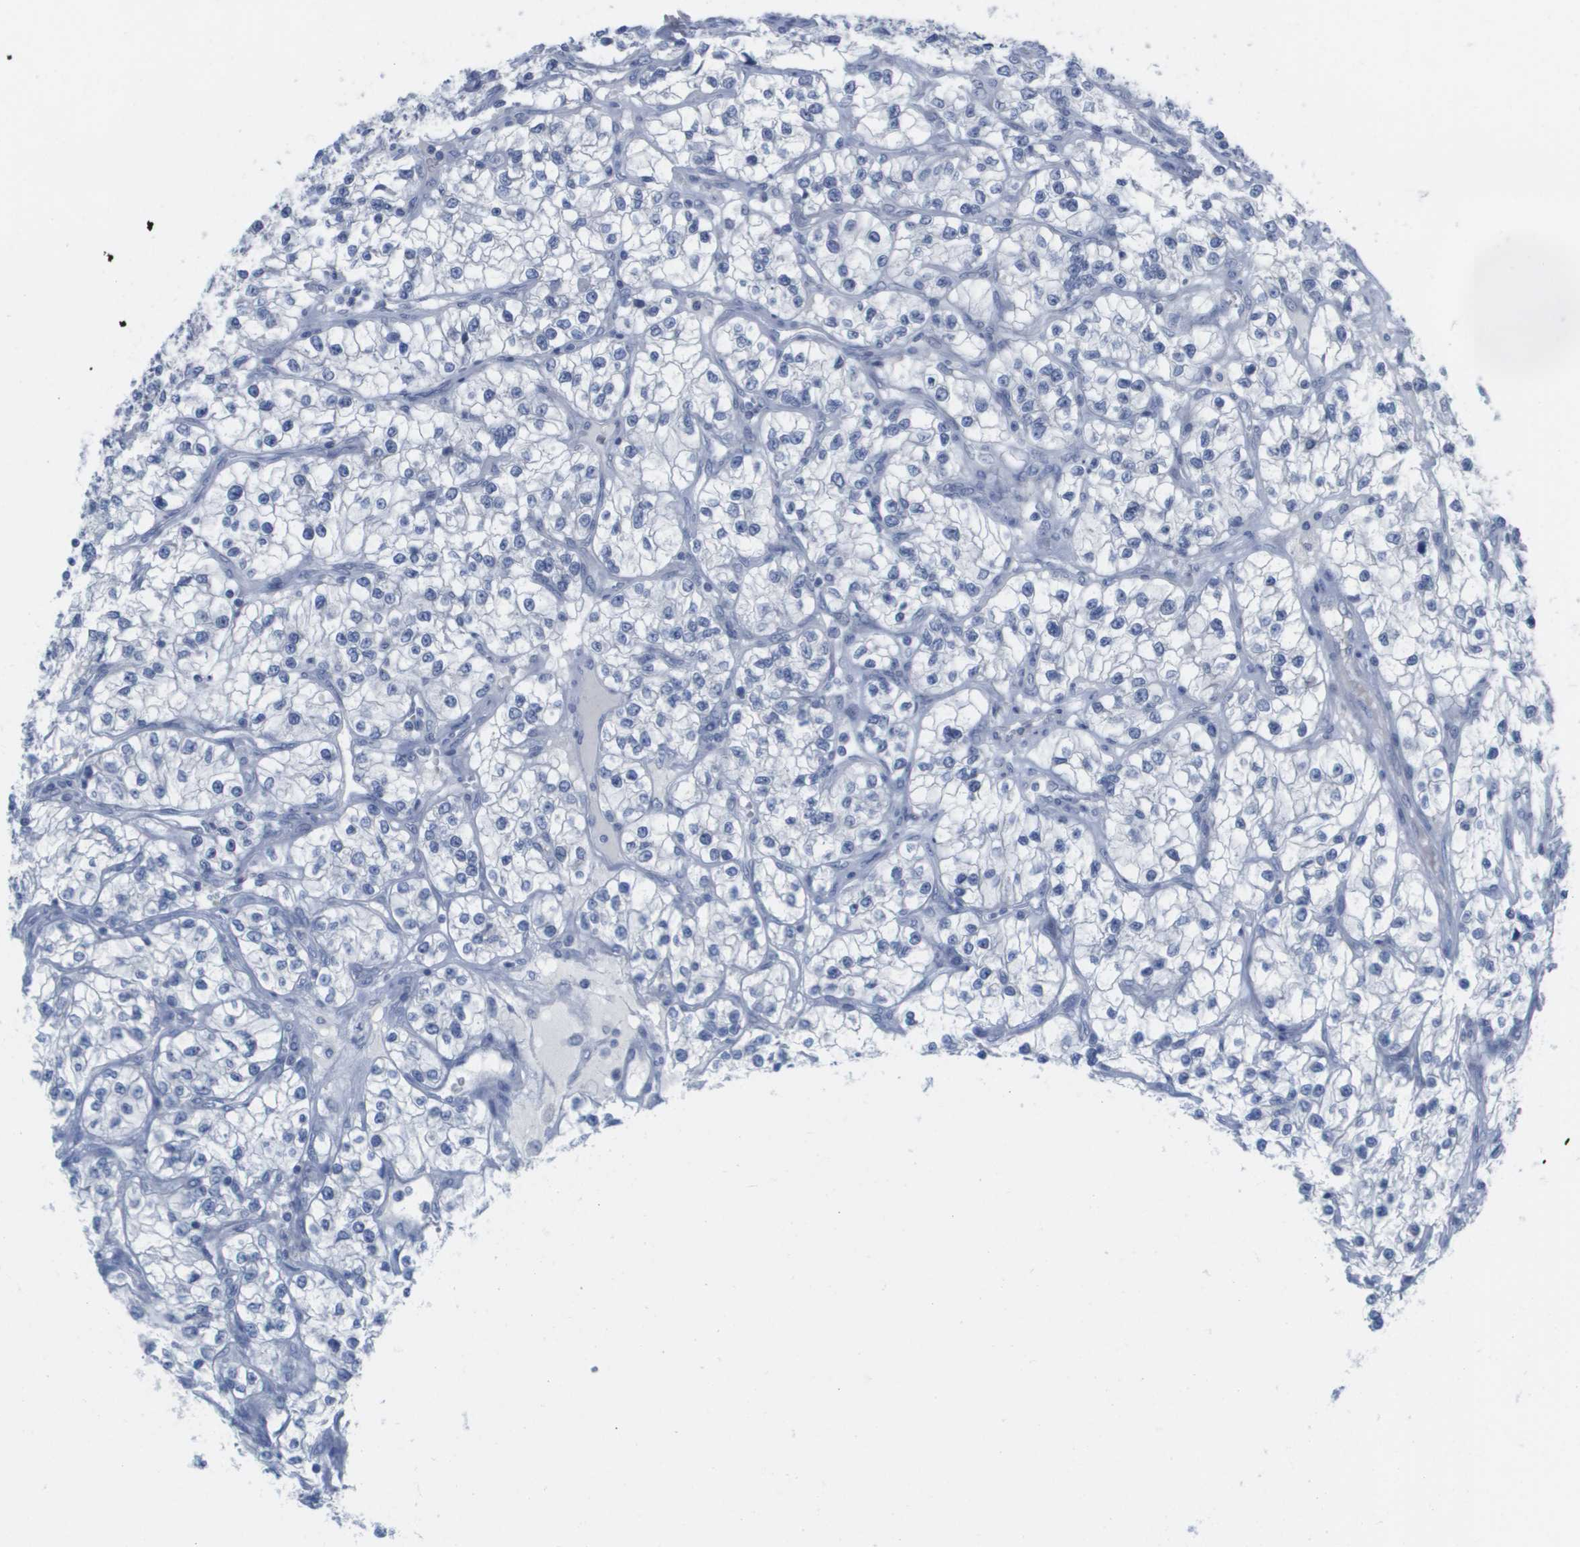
{"staining": {"intensity": "negative", "quantity": "none", "location": "none"}, "tissue": "renal cancer", "cell_type": "Tumor cells", "image_type": "cancer", "snomed": [{"axis": "morphology", "description": "Adenocarcinoma, NOS"}, {"axis": "topography", "description": "Kidney"}], "caption": "Immunohistochemical staining of renal adenocarcinoma exhibits no significant staining in tumor cells.", "gene": "PDE4A", "patient": {"sex": "female", "age": 57}}